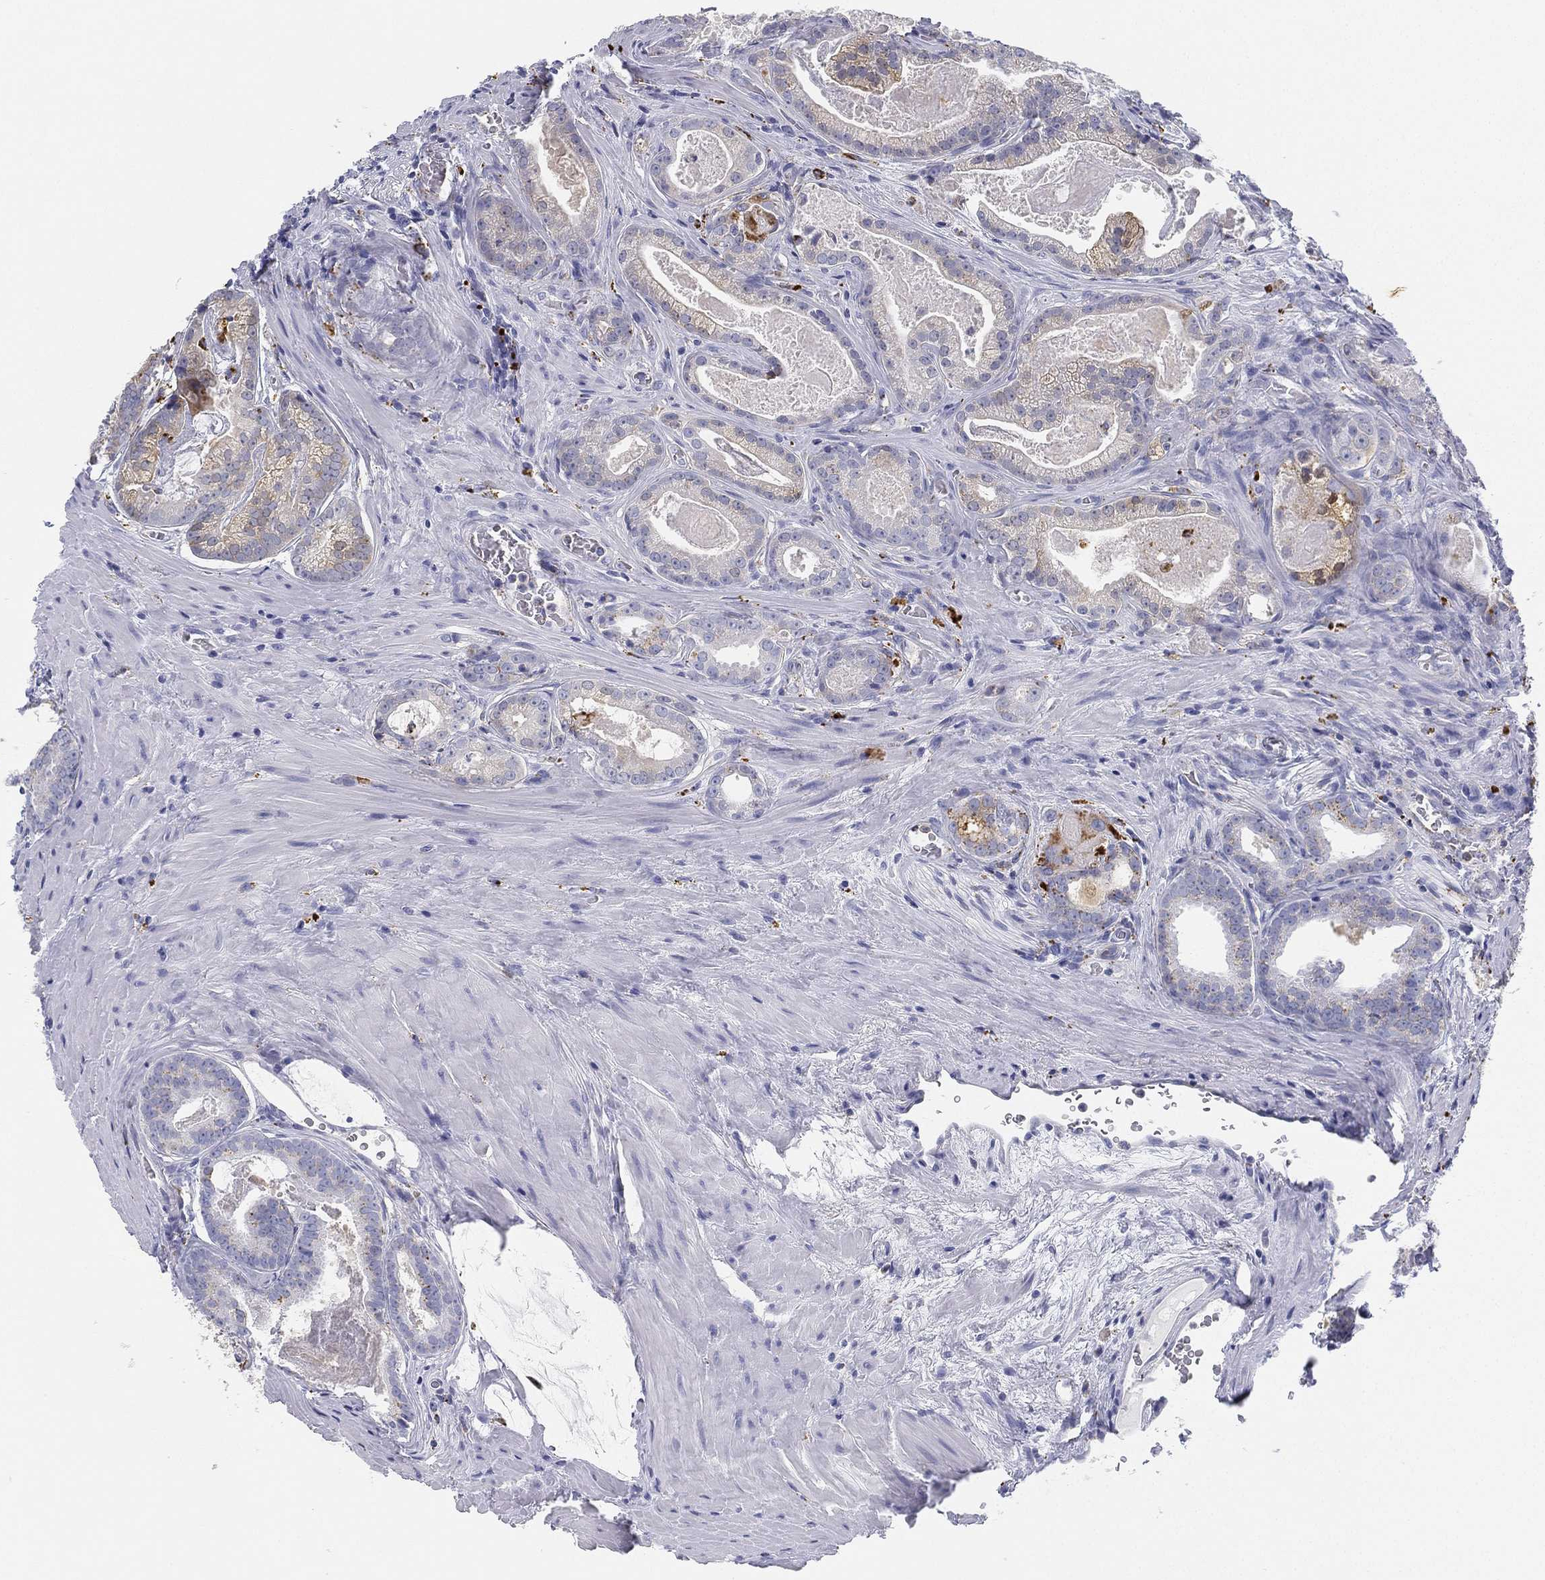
{"staining": {"intensity": "moderate", "quantity": "<25%", "location": "cytoplasmic/membranous"}, "tissue": "prostate cancer", "cell_type": "Tumor cells", "image_type": "cancer", "snomed": [{"axis": "morphology", "description": "Adenocarcinoma, NOS"}, {"axis": "topography", "description": "Prostate"}], "caption": "Tumor cells display moderate cytoplasmic/membranous positivity in about <25% of cells in prostate adenocarcinoma.", "gene": "NPC2", "patient": {"sex": "male", "age": 61}}